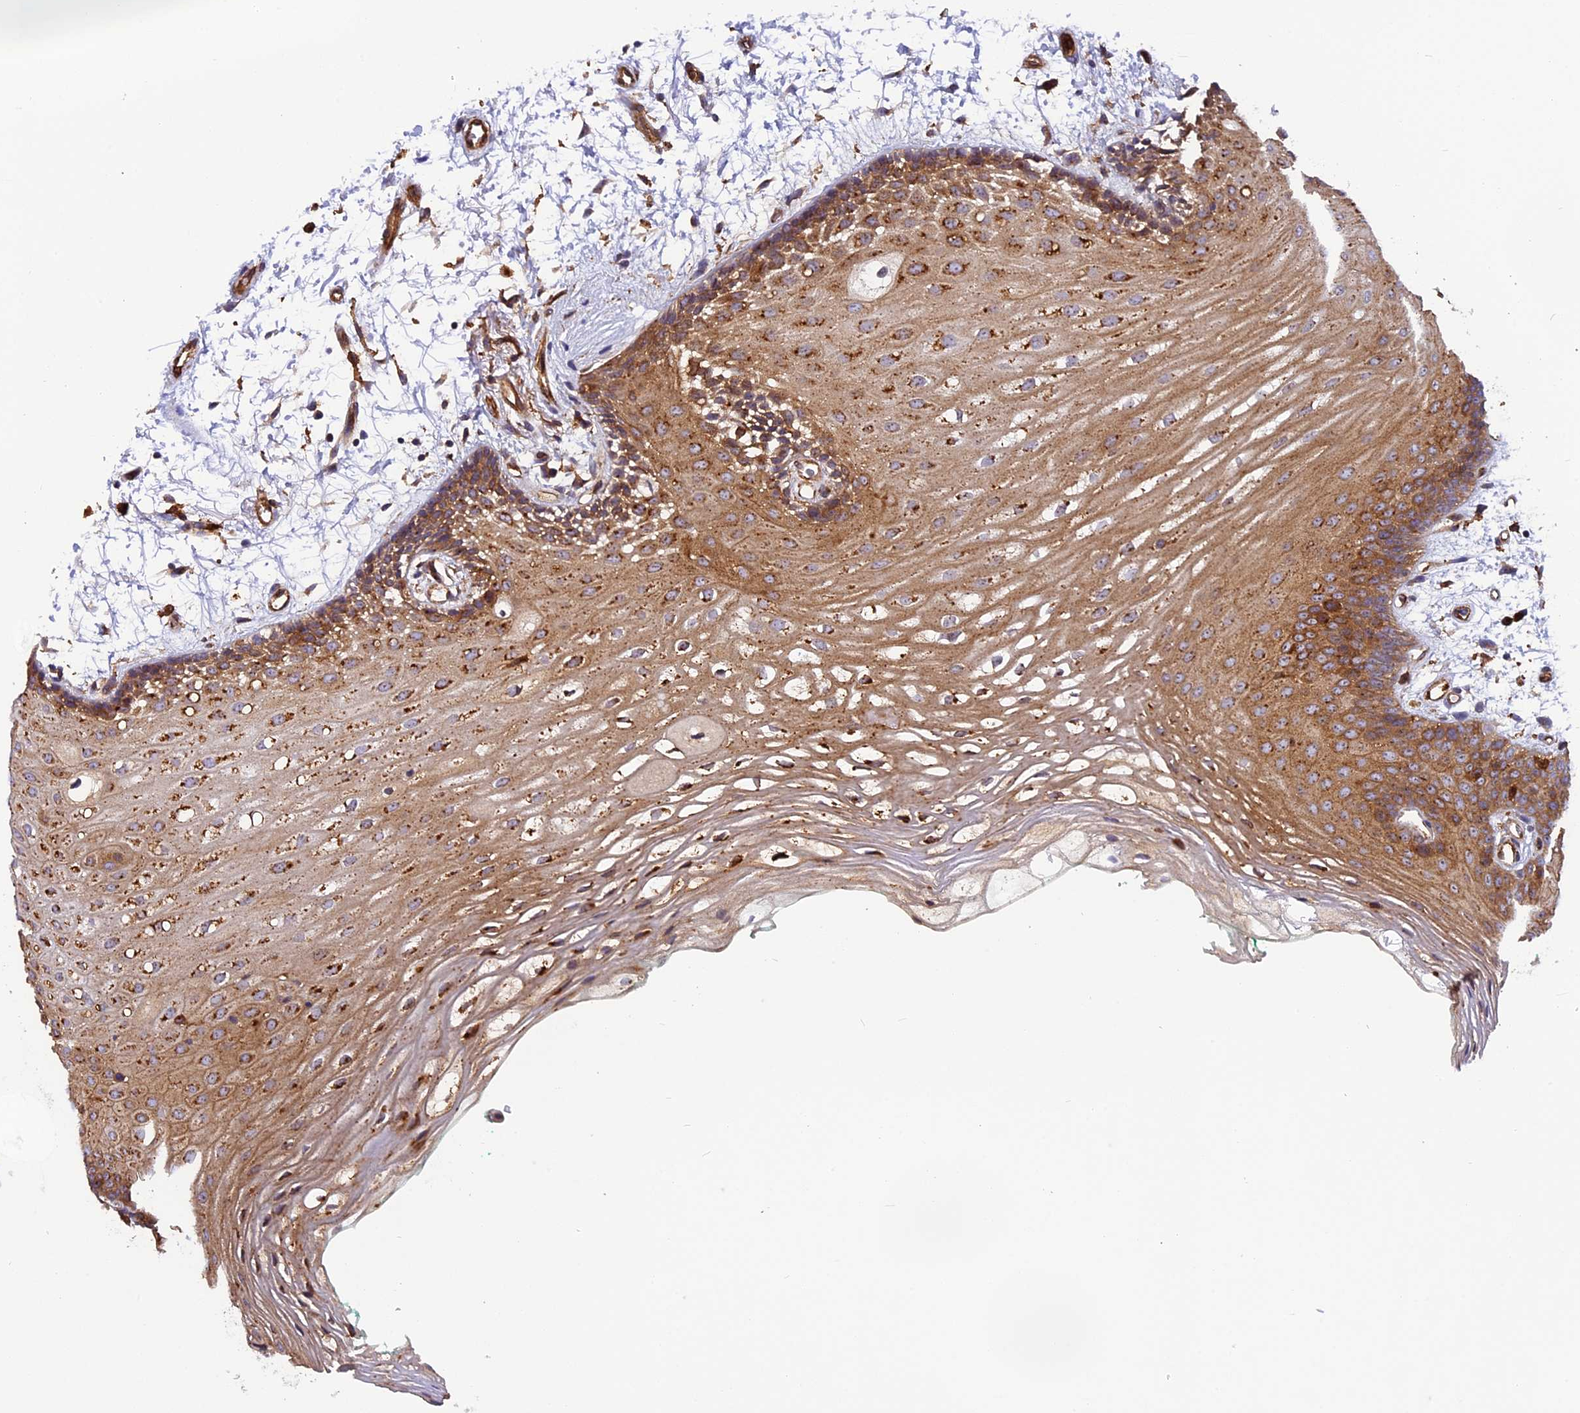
{"staining": {"intensity": "moderate", "quantity": ">75%", "location": "cytoplasmic/membranous"}, "tissue": "oral mucosa", "cell_type": "Squamous epithelial cells", "image_type": "normal", "snomed": [{"axis": "morphology", "description": "Normal tissue, NOS"}, {"axis": "topography", "description": "Skeletal muscle"}, {"axis": "topography", "description": "Oral tissue"}, {"axis": "topography", "description": "Peripheral nerve tissue"}], "caption": "DAB immunohistochemical staining of benign human oral mucosa shows moderate cytoplasmic/membranous protein positivity in about >75% of squamous epithelial cells.", "gene": "EHBP1L1", "patient": {"sex": "female", "age": 84}}